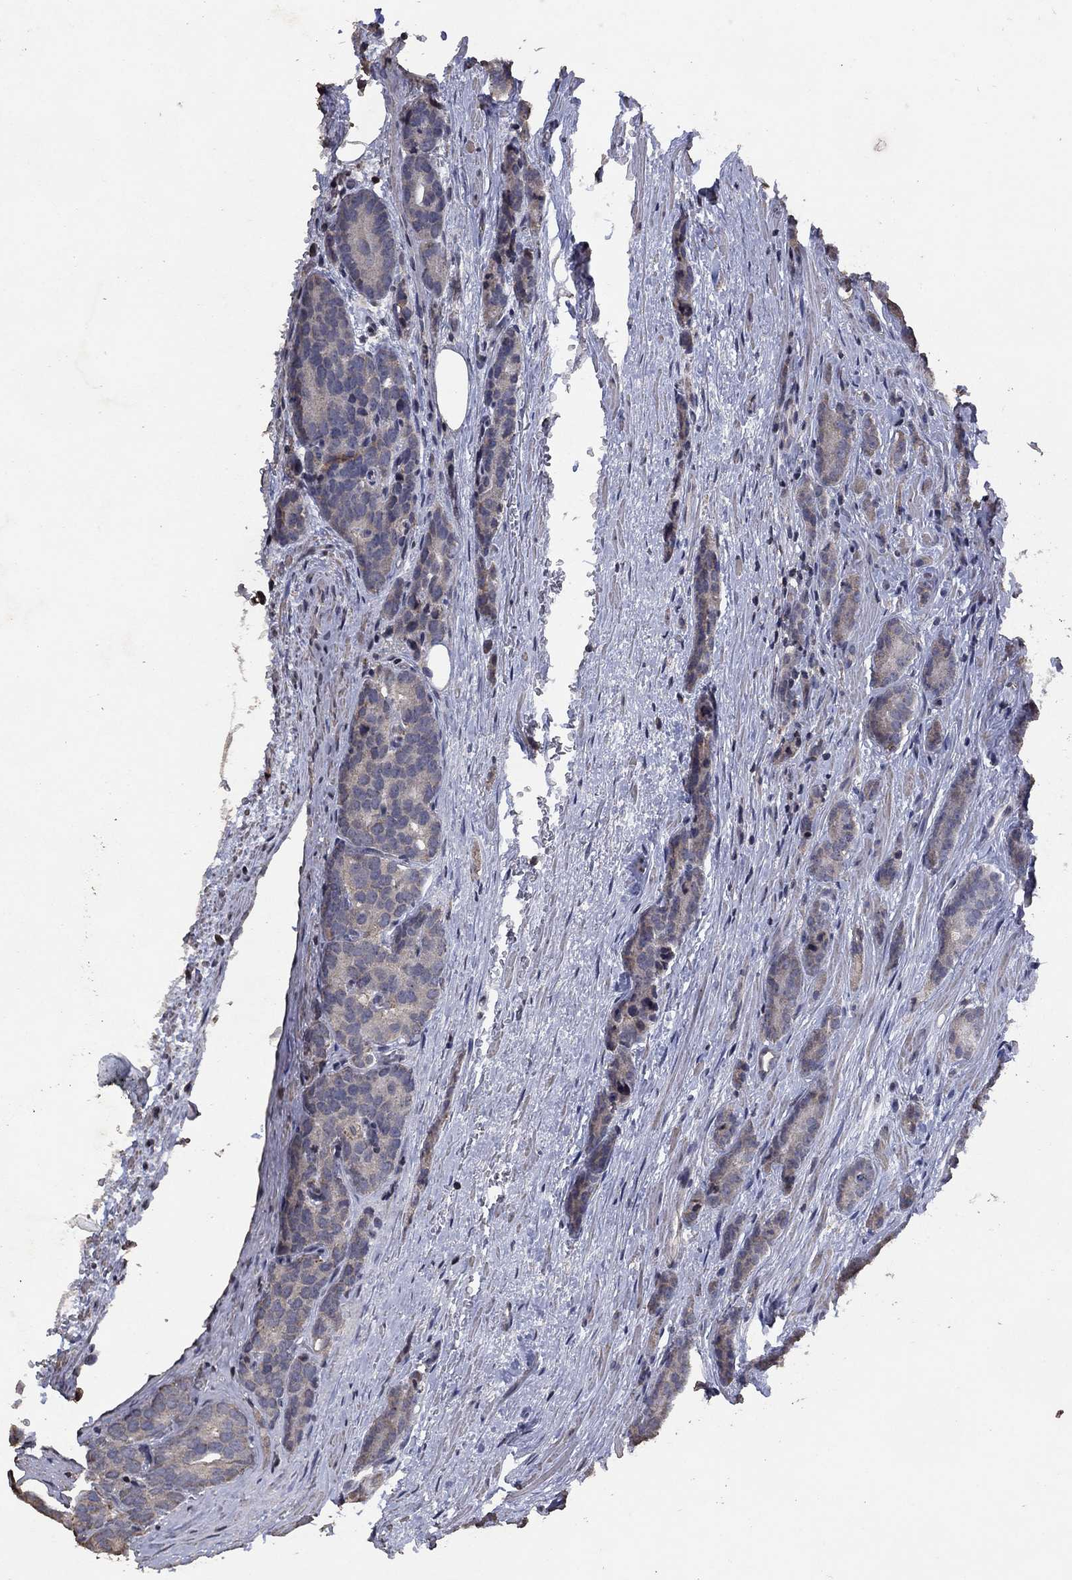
{"staining": {"intensity": "negative", "quantity": "none", "location": "none"}, "tissue": "prostate cancer", "cell_type": "Tumor cells", "image_type": "cancer", "snomed": [{"axis": "morphology", "description": "Adenocarcinoma, NOS"}, {"axis": "topography", "description": "Prostate"}], "caption": "Photomicrograph shows no protein expression in tumor cells of prostate cancer (adenocarcinoma) tissue.", "gene": "ADPRHL1", "patient": {"sex": "male", "age": 71}}